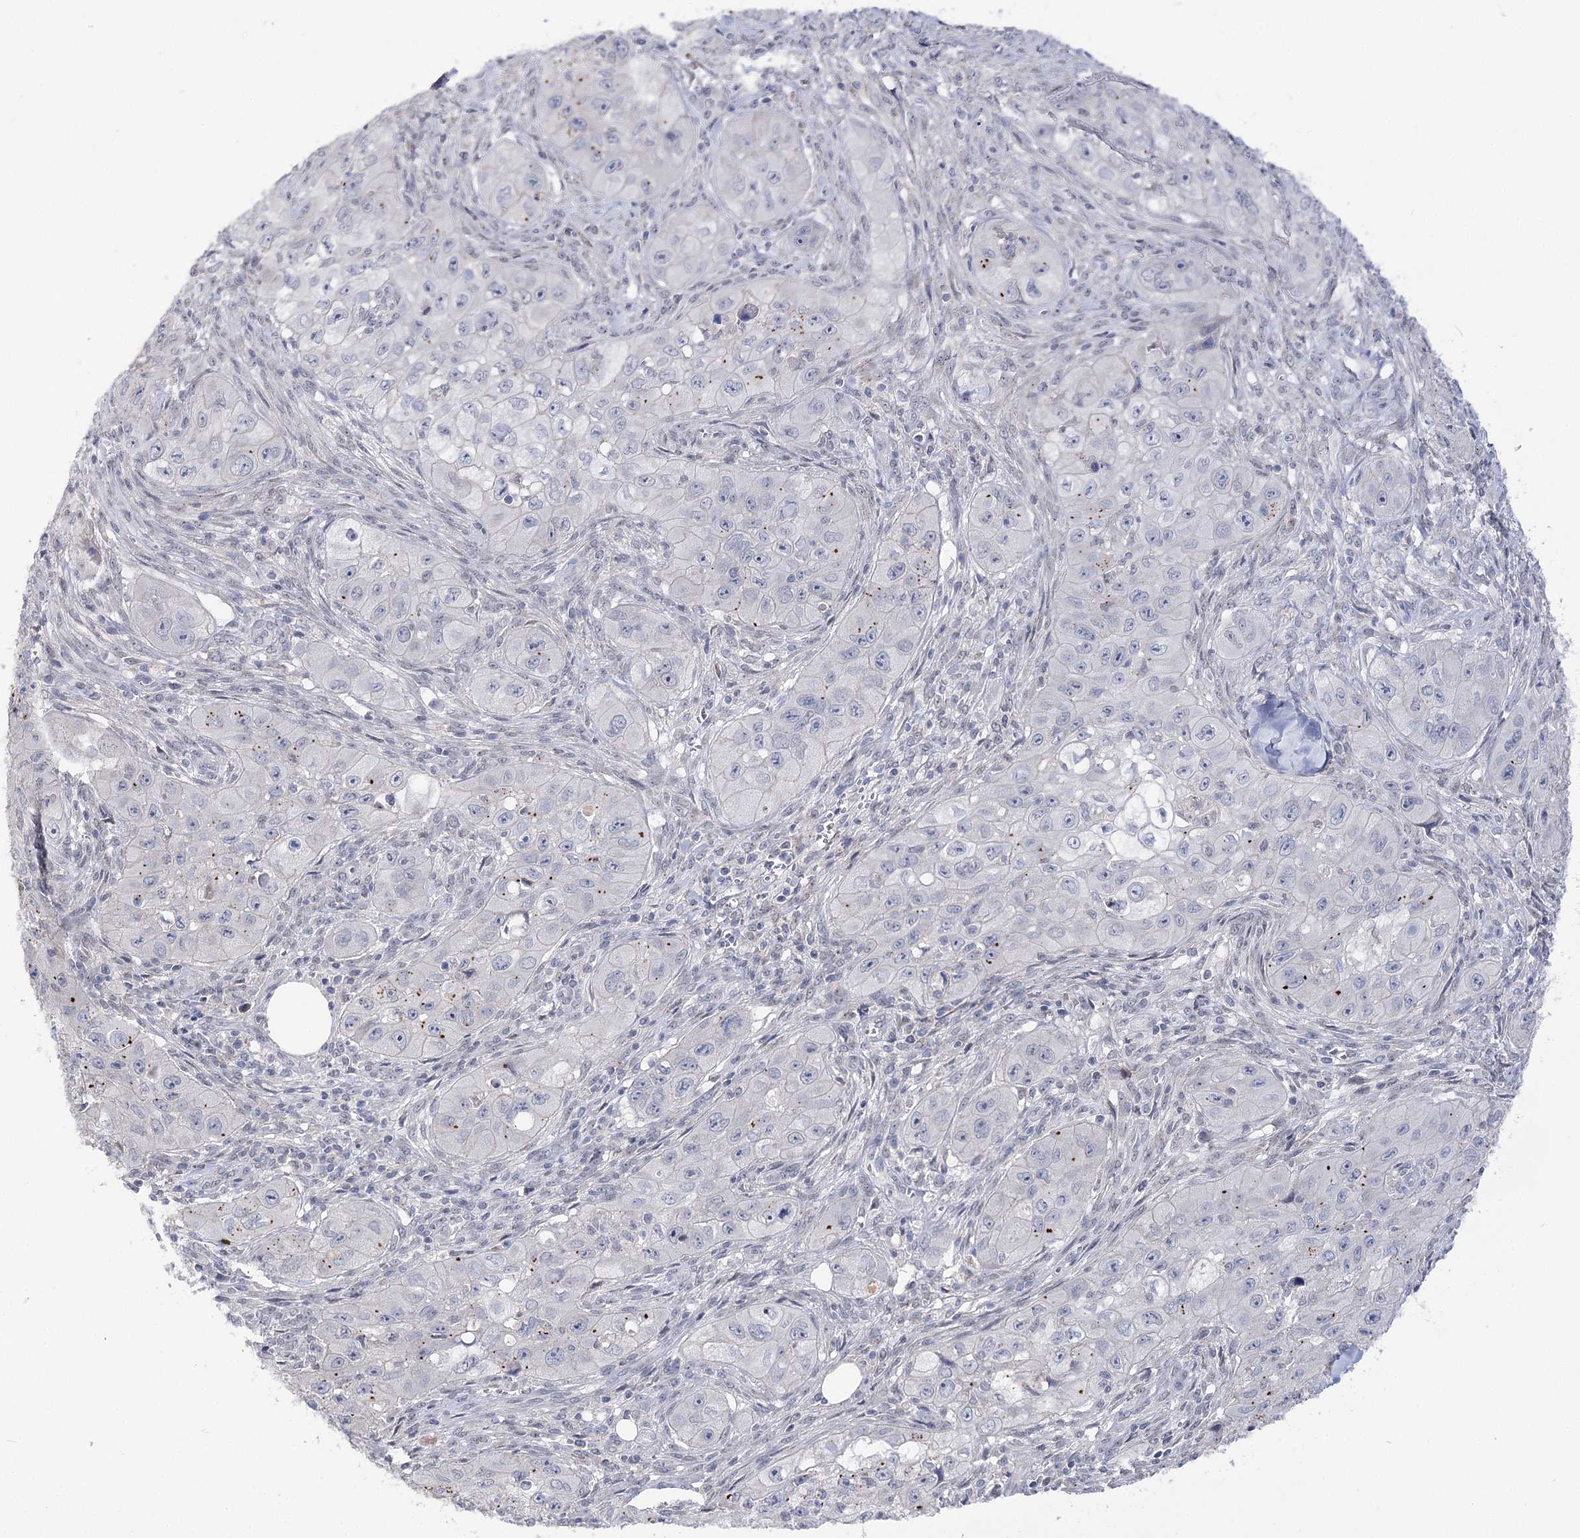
{"staining": {"intensity": "negative", "quantity": "none", "location": "none"}, "tissue": "skin cancer", "cell_type": "Tumor cells", "image_type": "cancer", "snomed": [{"axis": "morphology", "description": "Squamous cell carcinoma, NOS"}, {"axis": "topography", "description": "Skin"}, {"axis": "topography", "description": "Subcutis"}], "caption": "A micrograph of human squamous cell carcinoma (skin) is negative for staining in tumor cells.", "gene": "ATP10B", "patient": {"sex": "male", "age": 73}}